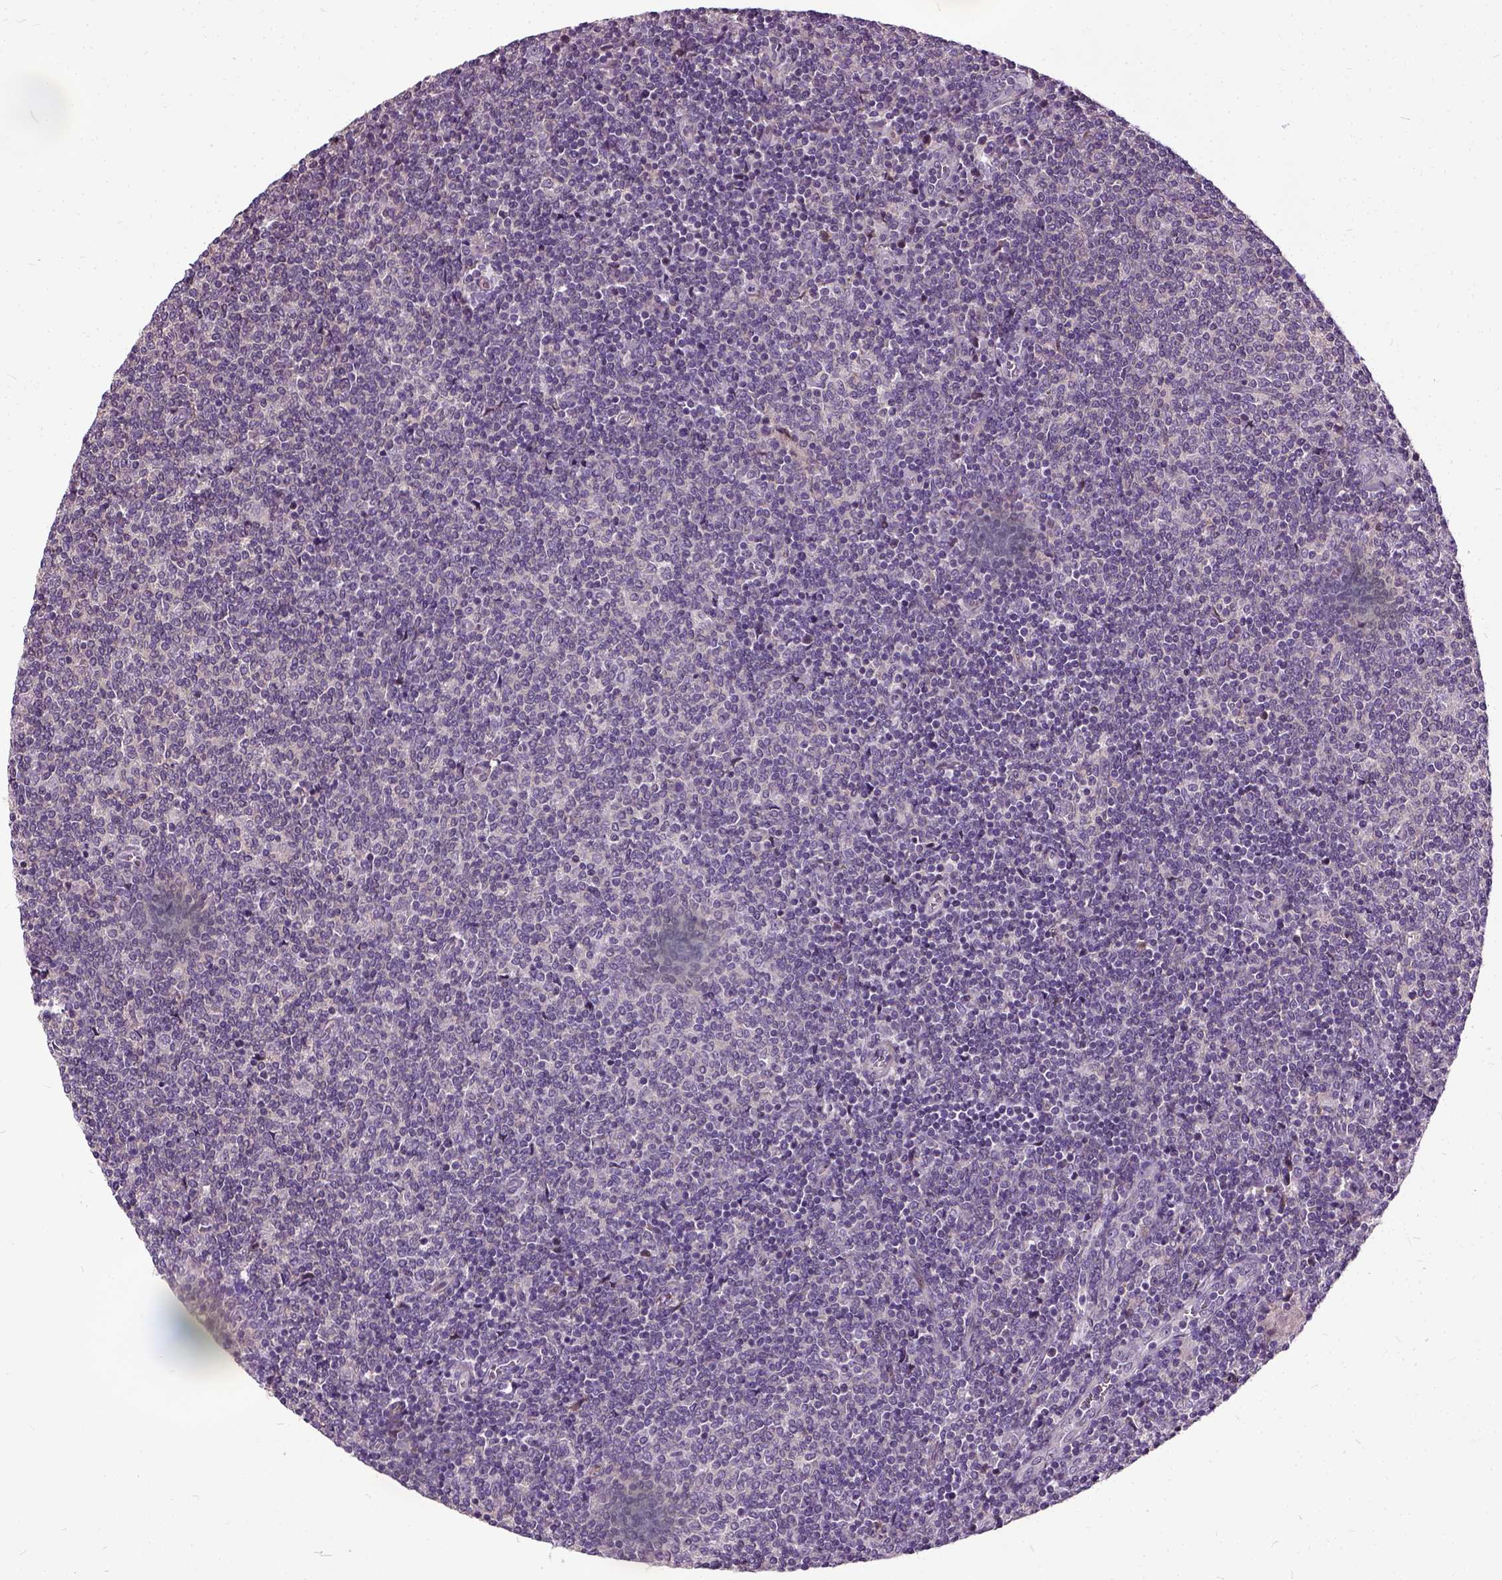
{"staining": {"intensity": "negative", "quantity": "none", "location": "none"}, "tissue": "lymphoma", "cell_type": "Tumor cells", "image_type": "cancer", "snomed": [{"axis": "morphology", "description": "Malignant lymphoma, non-Hodgkin's type, Low grade"}, {"axis": "topography", "description": "Lymph node"}], "caption": "Tumor cells show no significant positivity in low-grade malignant lymphoma, non-Hodgkin's type.", "gene": "ILRUN", "patient": {"sex": "male", "age": 52}}